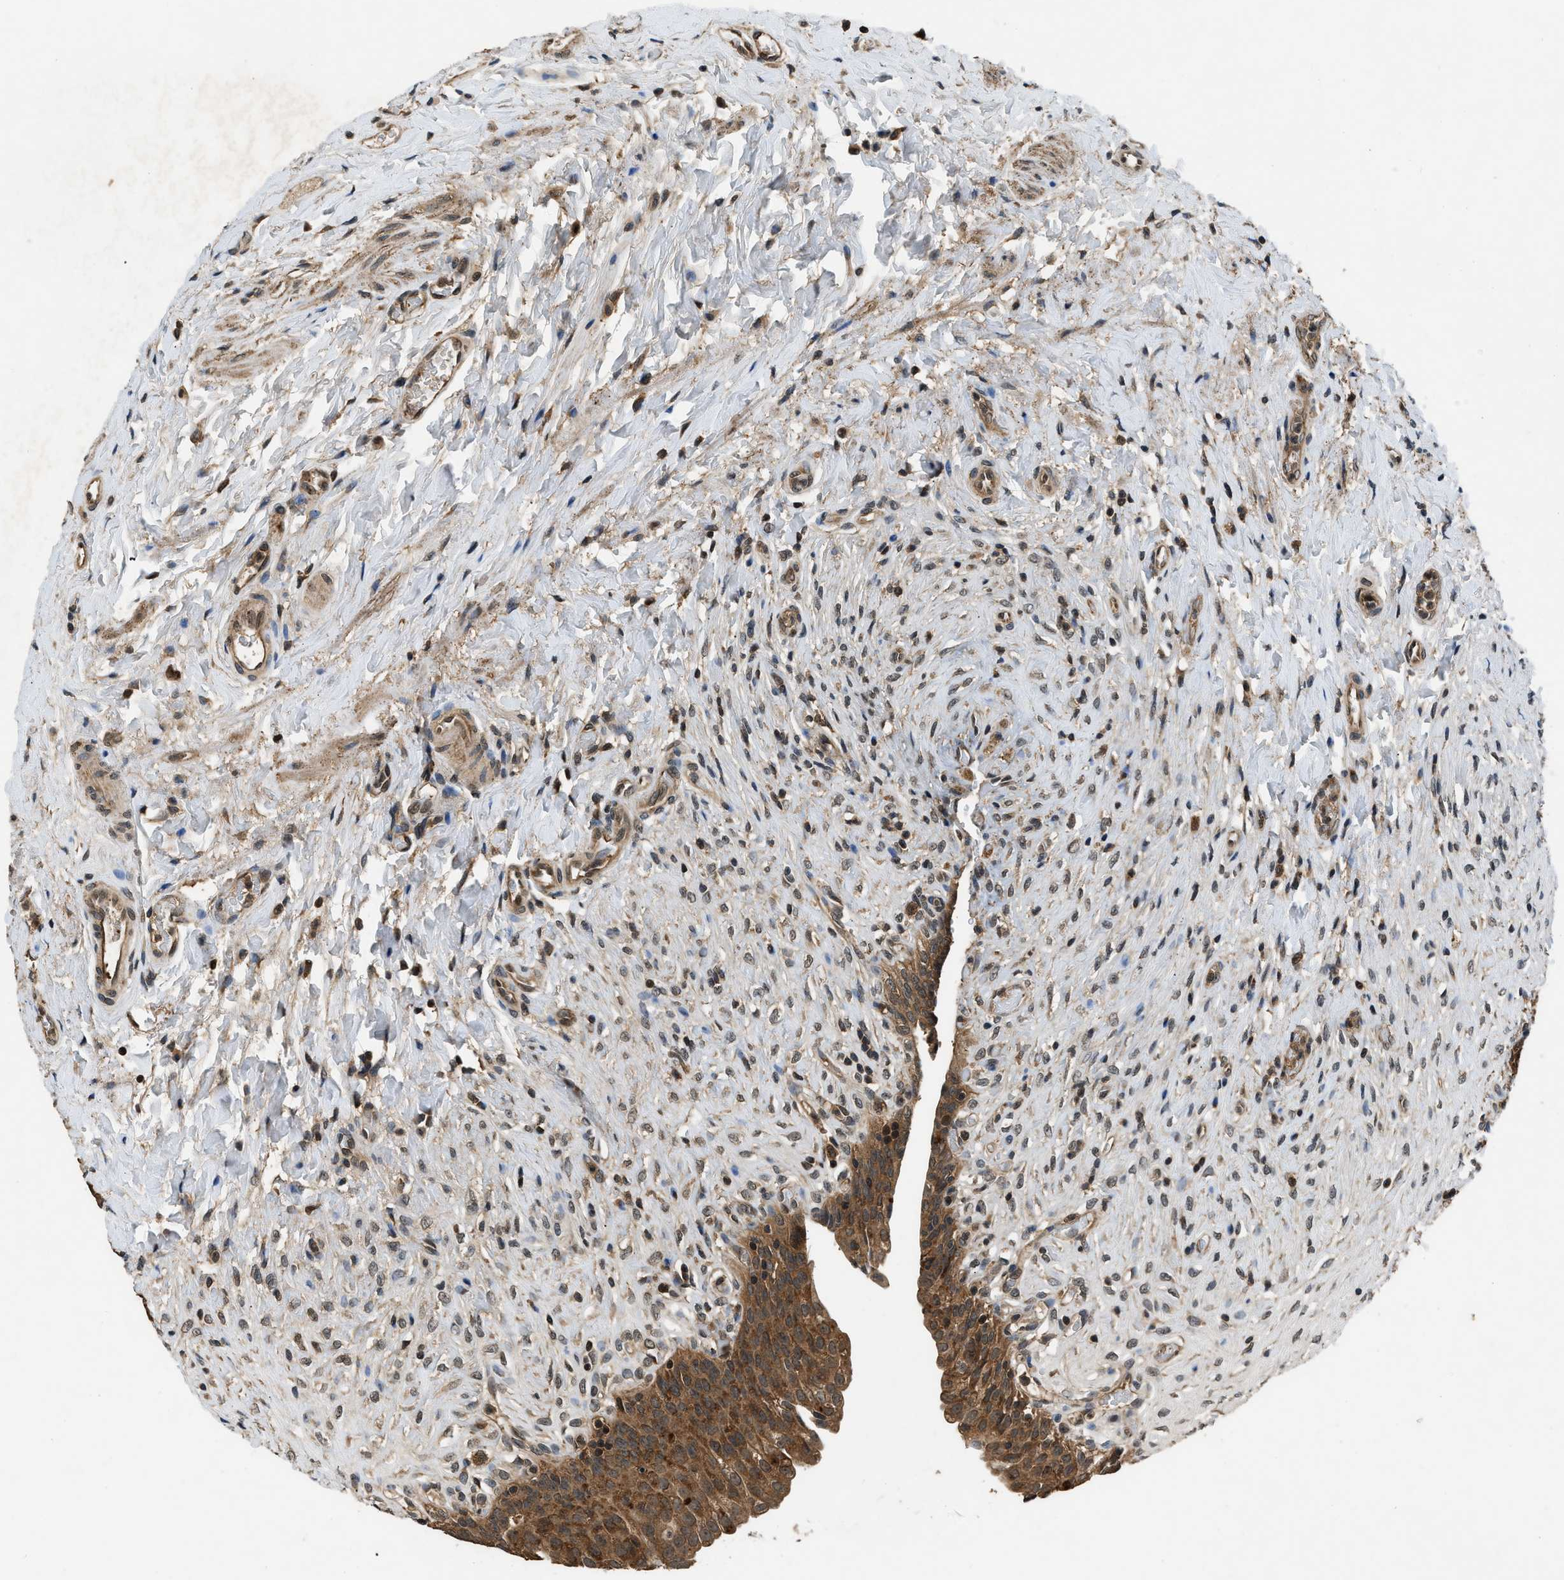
{"staining": {"intensity": "strong", "quantity": ">75%", "location": "cytoplasmic/membranous,nuclear"}, "tissue": "urinary bladder", "cell_type": "Urothelial cells", "image_type": "normal", "snomed": [{"axis": "morphology", "description": "Urothelial carcinoma, High grade"}, {"axis": "topography", "description": "Urinary bladder"}], "caption": "Urothelial cells exhibit high levels of strong cytoplasmic/membranous,nuclear positivity in approximately >75% of cells in benign urinary bladder. (DAB = brown stain, brightfield microscopy at high magnification).", "gene": "RPS6KB1", "patient": {"sex": "male", "age": 46}}